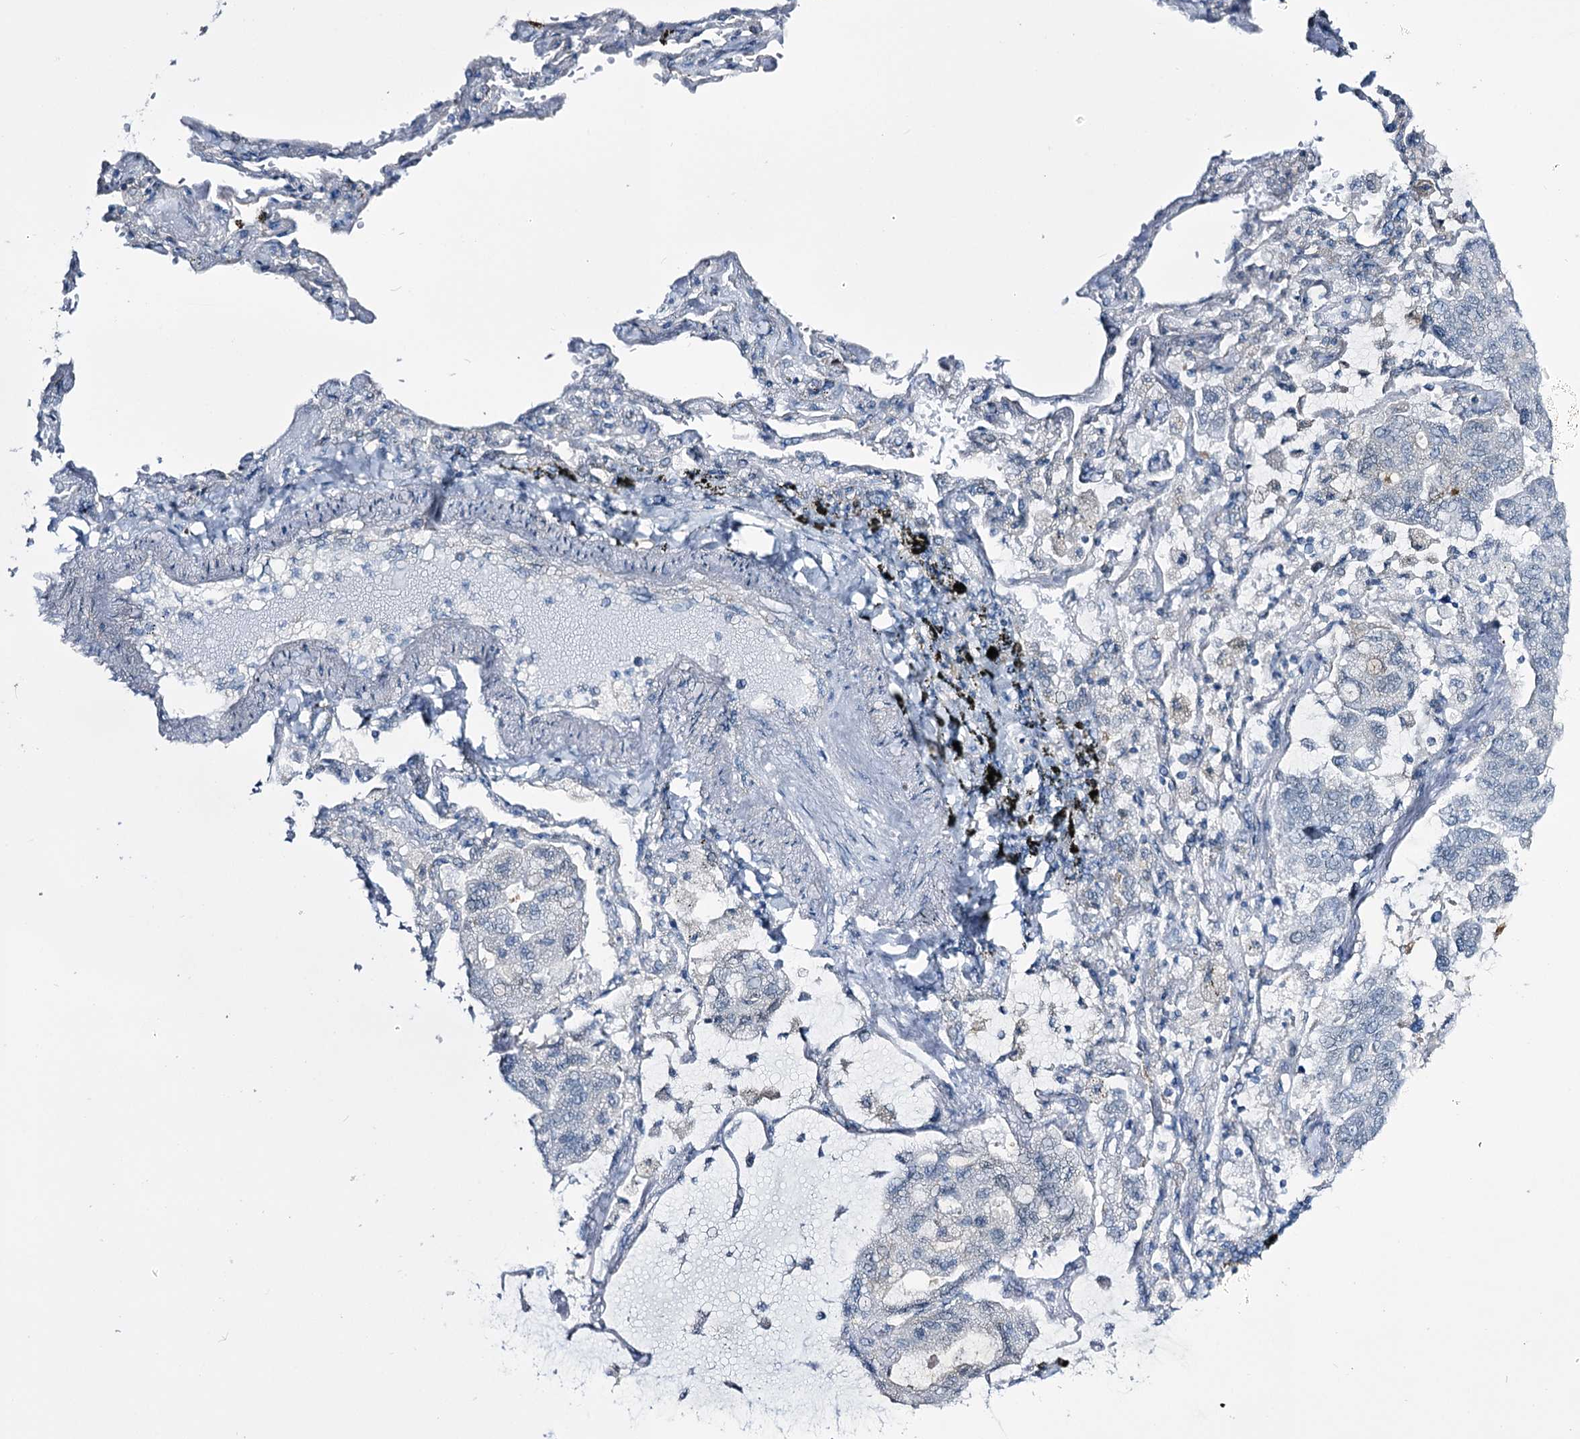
{"staining": {"intensity": "negative", "quantity": "none", "location": "none"}, "tissue": "lung cancer", "cell_type": "Tumor cells", "image_type": "cancer", "snomed": [{"axis": "morphology", "description": "Adenocarcinoma, NOS"}, {"axis": "topography", "description": "Lung"}], "caption": "Lung cancer (adenocarcinoma) stained for a protein using immunohistochemistry (IHC) exhibits no expression tumor cells.", "gene": "RBM15B", "patient": {"sex": "male", "age": 64}}